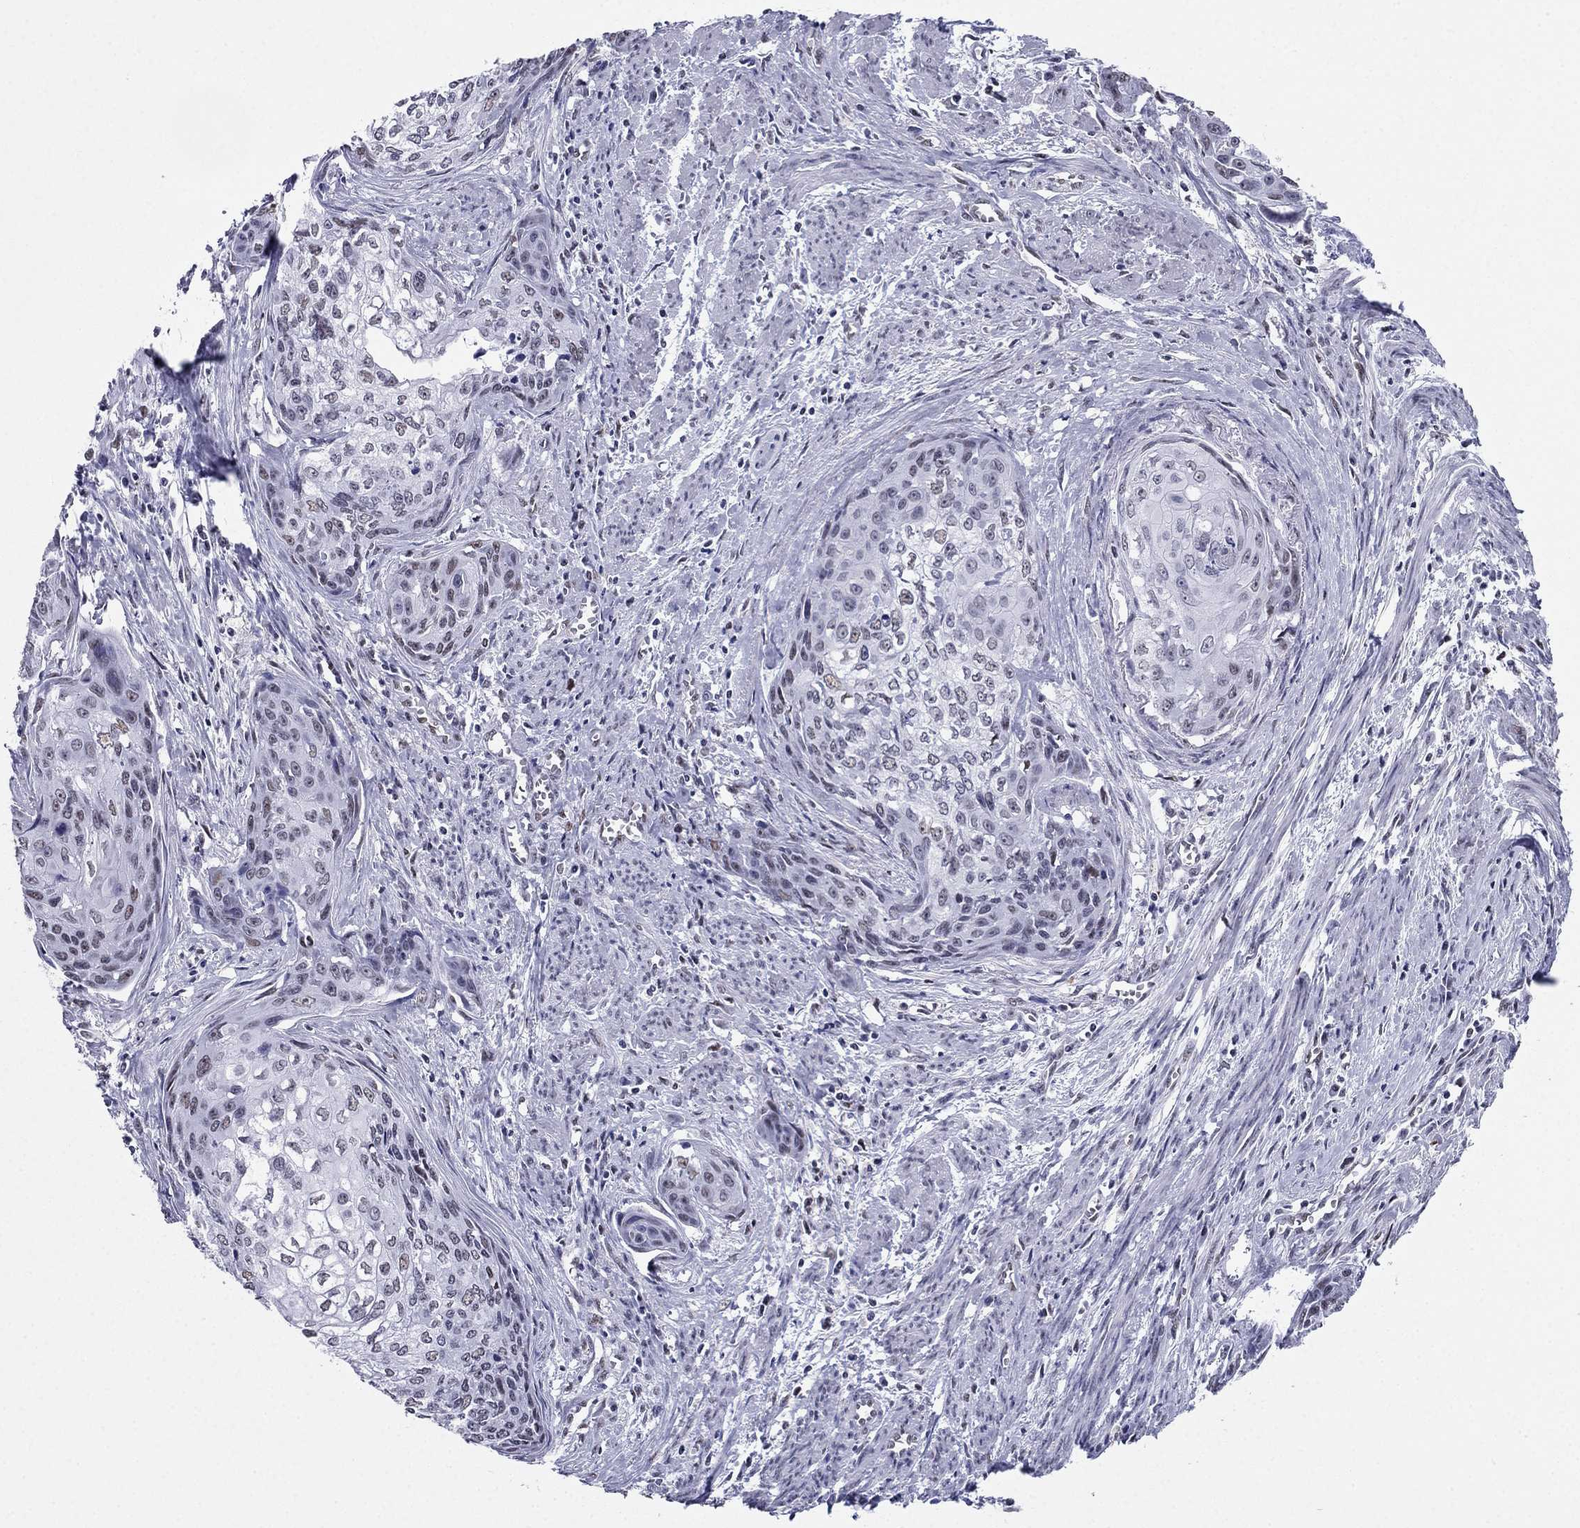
{"staining": {"intensity": "weak", "quantity": "<25%", "location": "nuclear"}, "tissue": "cervical cancer", "cell_type": "Tumor cells", "image_type": "cancer", "snomed": [{"axis": "morphology", "description": "Squamous cell carcinoma, NOS"}, {"axis": "topography", "description": "Cervix"}], "caption": "Cervical squamous cell carcinoma was stained to show a protein in brown. There is no significant staining in tumor cells.", "gene": "PPM1G", "patient": {"sex": "female", "age": 58}}